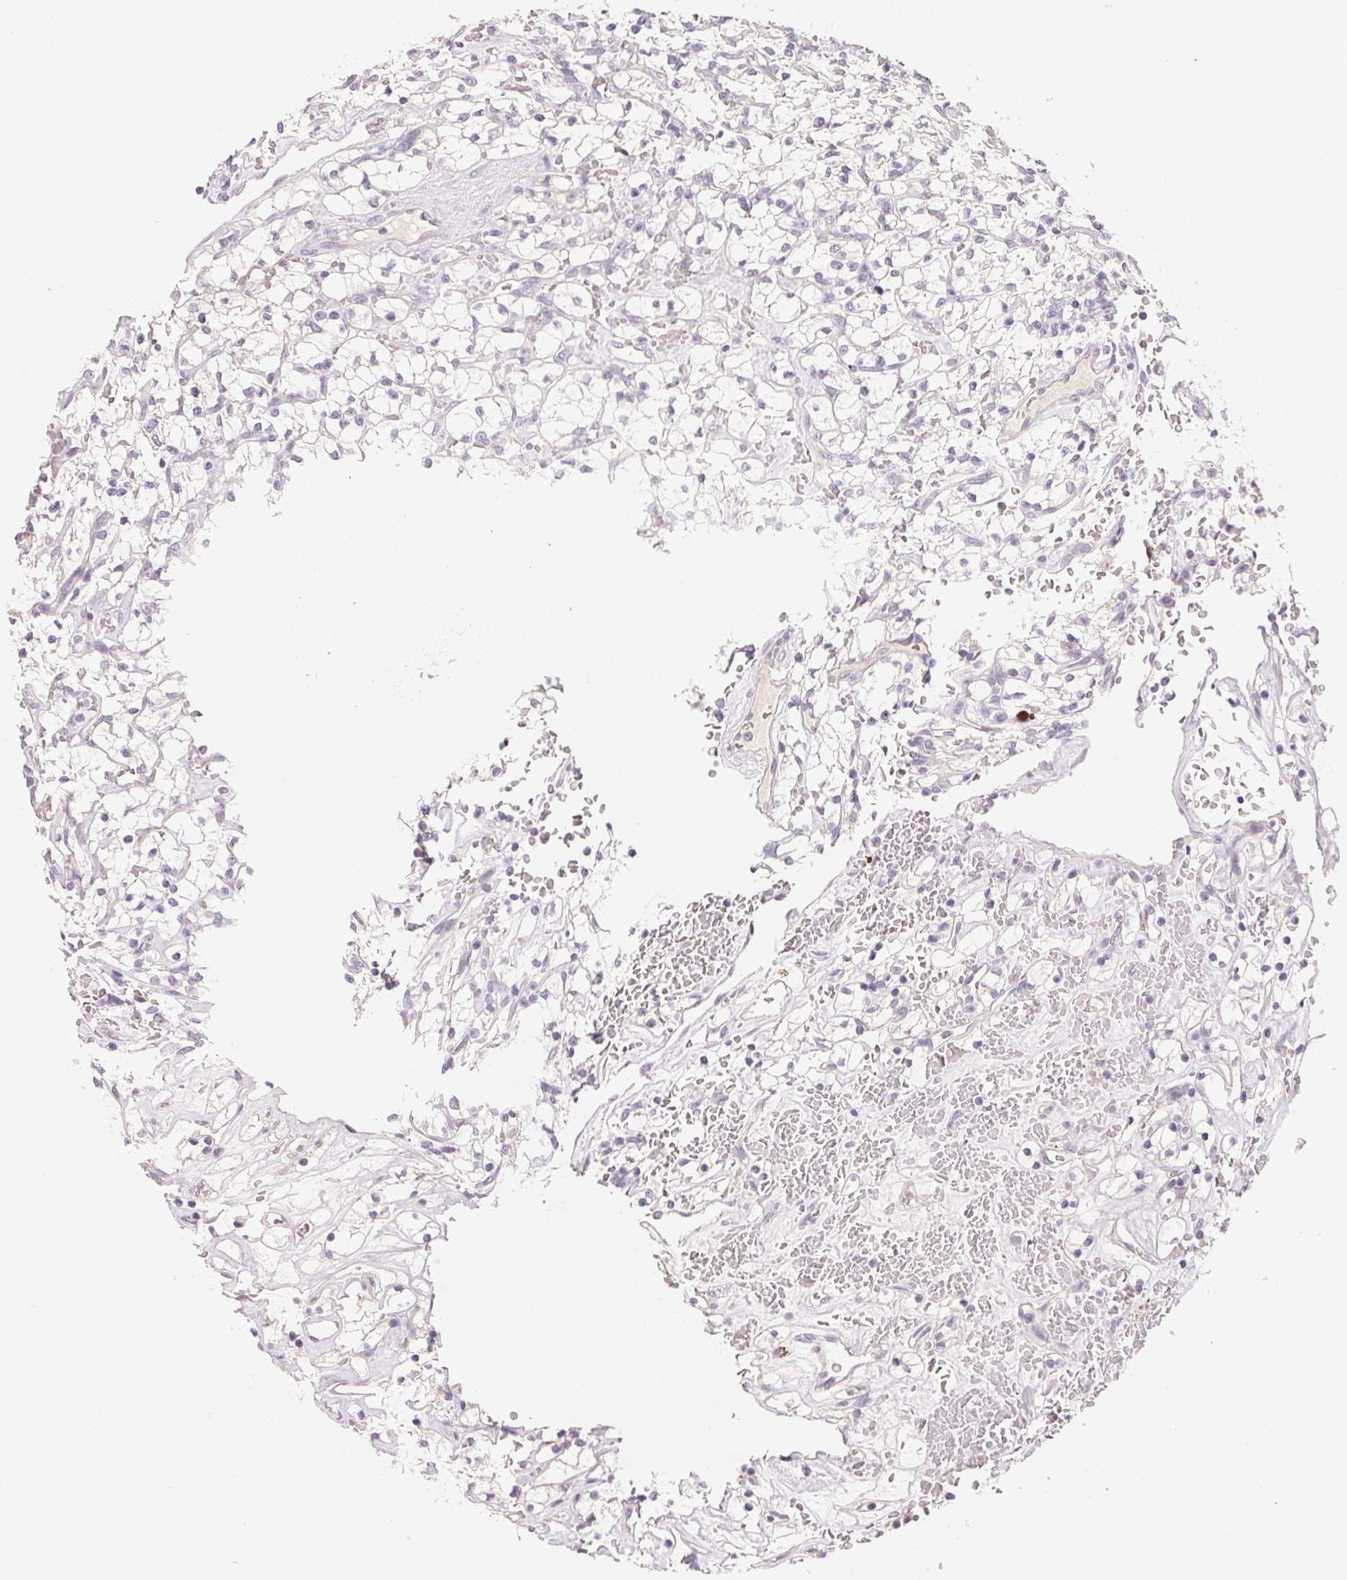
{"staining": {"intensity": "negative", "quantity": "none", "location": "none"}, "tissue": "renal cancer", "cell_type": "Tumor cells", "image_type": "cancer", "snomed": [{"axis": "morphology", "description": "Adenocarcinoma, NOS"}, {"axis": "topography", "description": "Kidney"}], "caption": "A histopathology image of human renal adenocarcinoma is negative for staining in tumor cells. (Brightfield microscopy of DAB immunohistochemistry at high magnification).", "gene": "MCOLN3", "patient": {"sex": "female", "age": 64}}